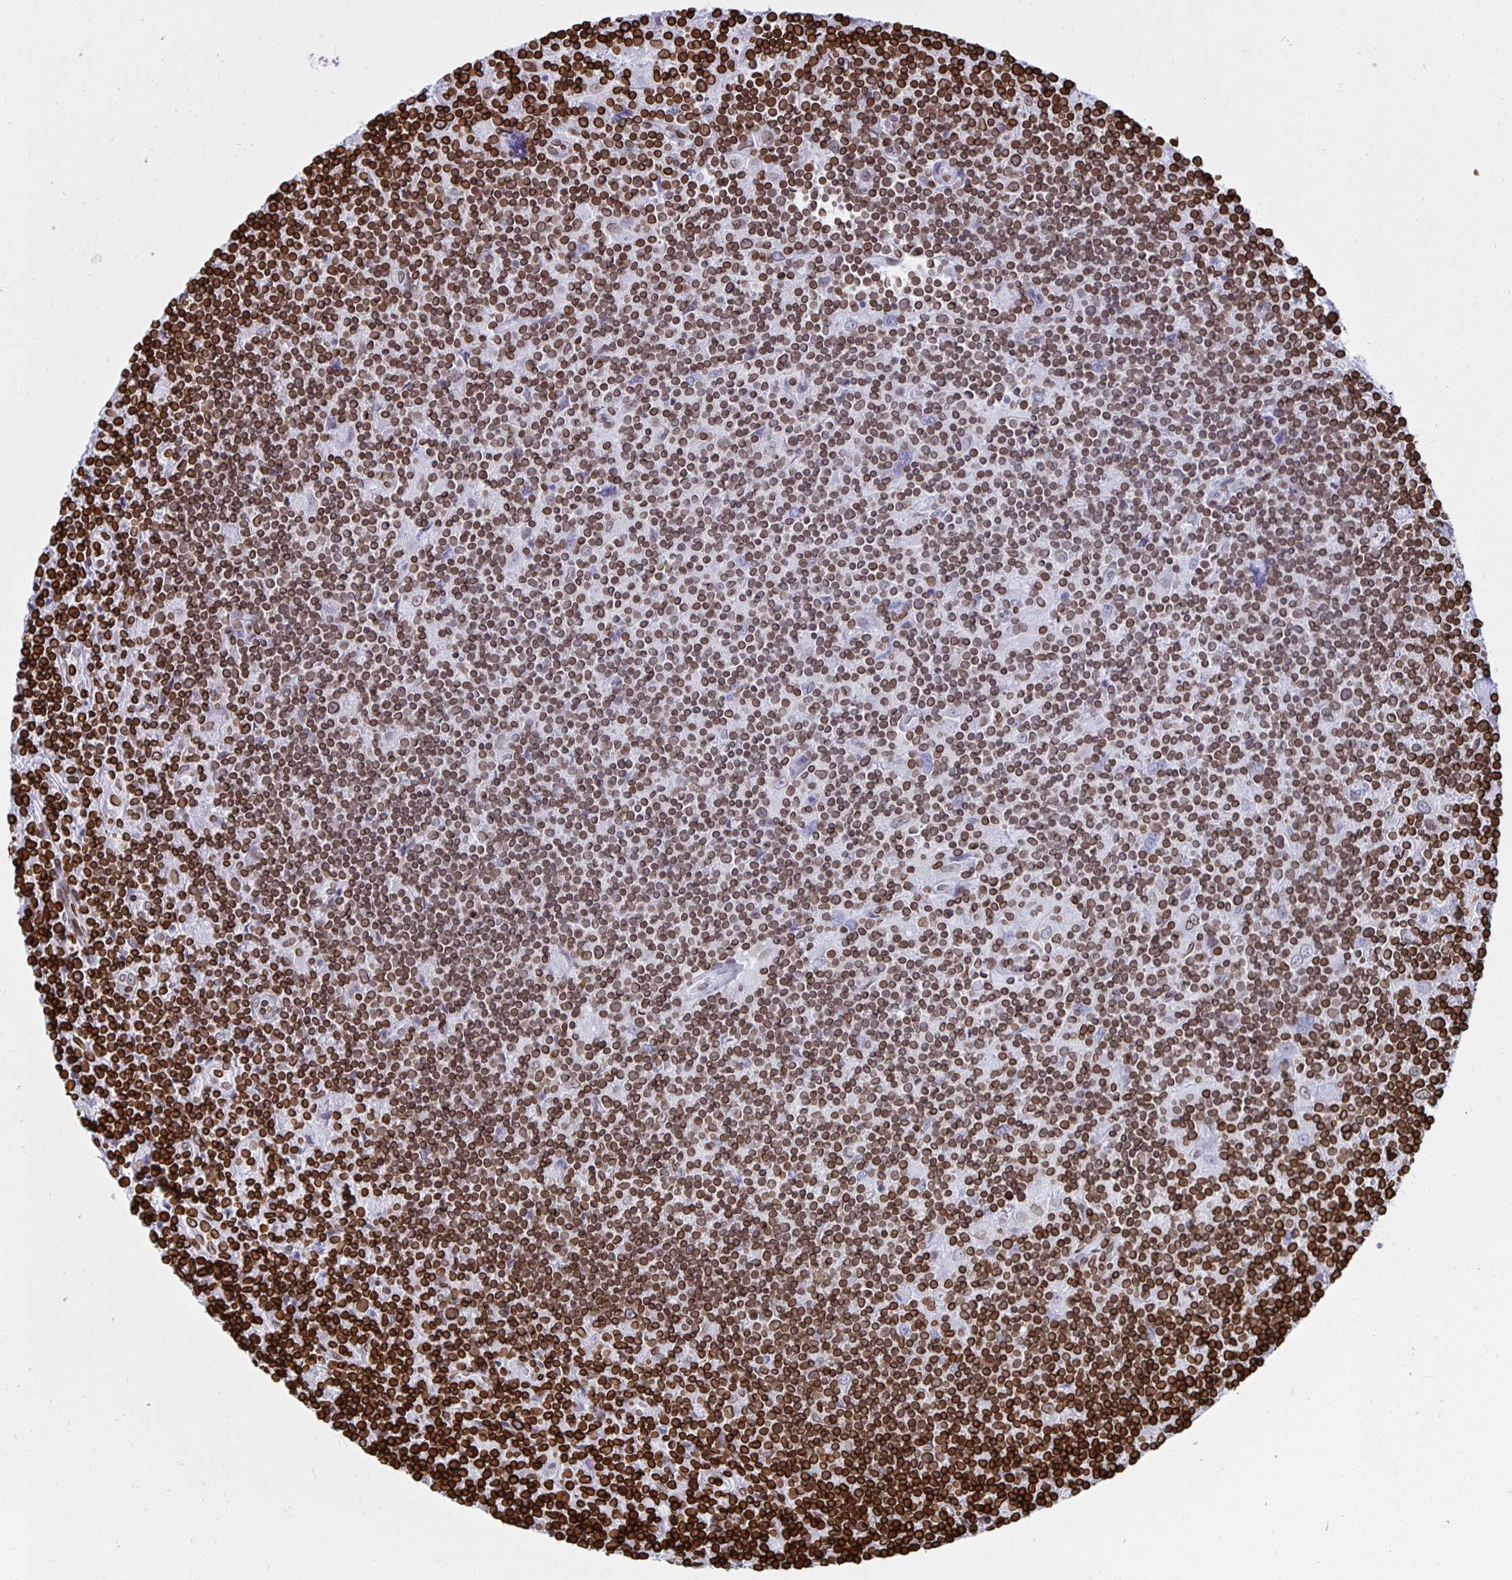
{"staining": {"intensity": "moderate", "quantity": "<25%", "location": "cytoplasmic/membranous,nuclear"}, "tissue": "lymphoma", "cell_type": "Tumor cells", "image_type": "cancer", "snomed": [{"axis": "morphology", "description": "Hodgkin's disease, NOS"}, {"axis": "topography", "description": "Lymph node"}], "caption": "DAB immunohistochemical staining of human Hodgkin's disease demonstrates moderate cytoplasmic/membranous and nuclear protein expression in approximately <25% of tumor cells.", "gene": "LMNB1", "patient": {"sex": "male", "age": 40}}